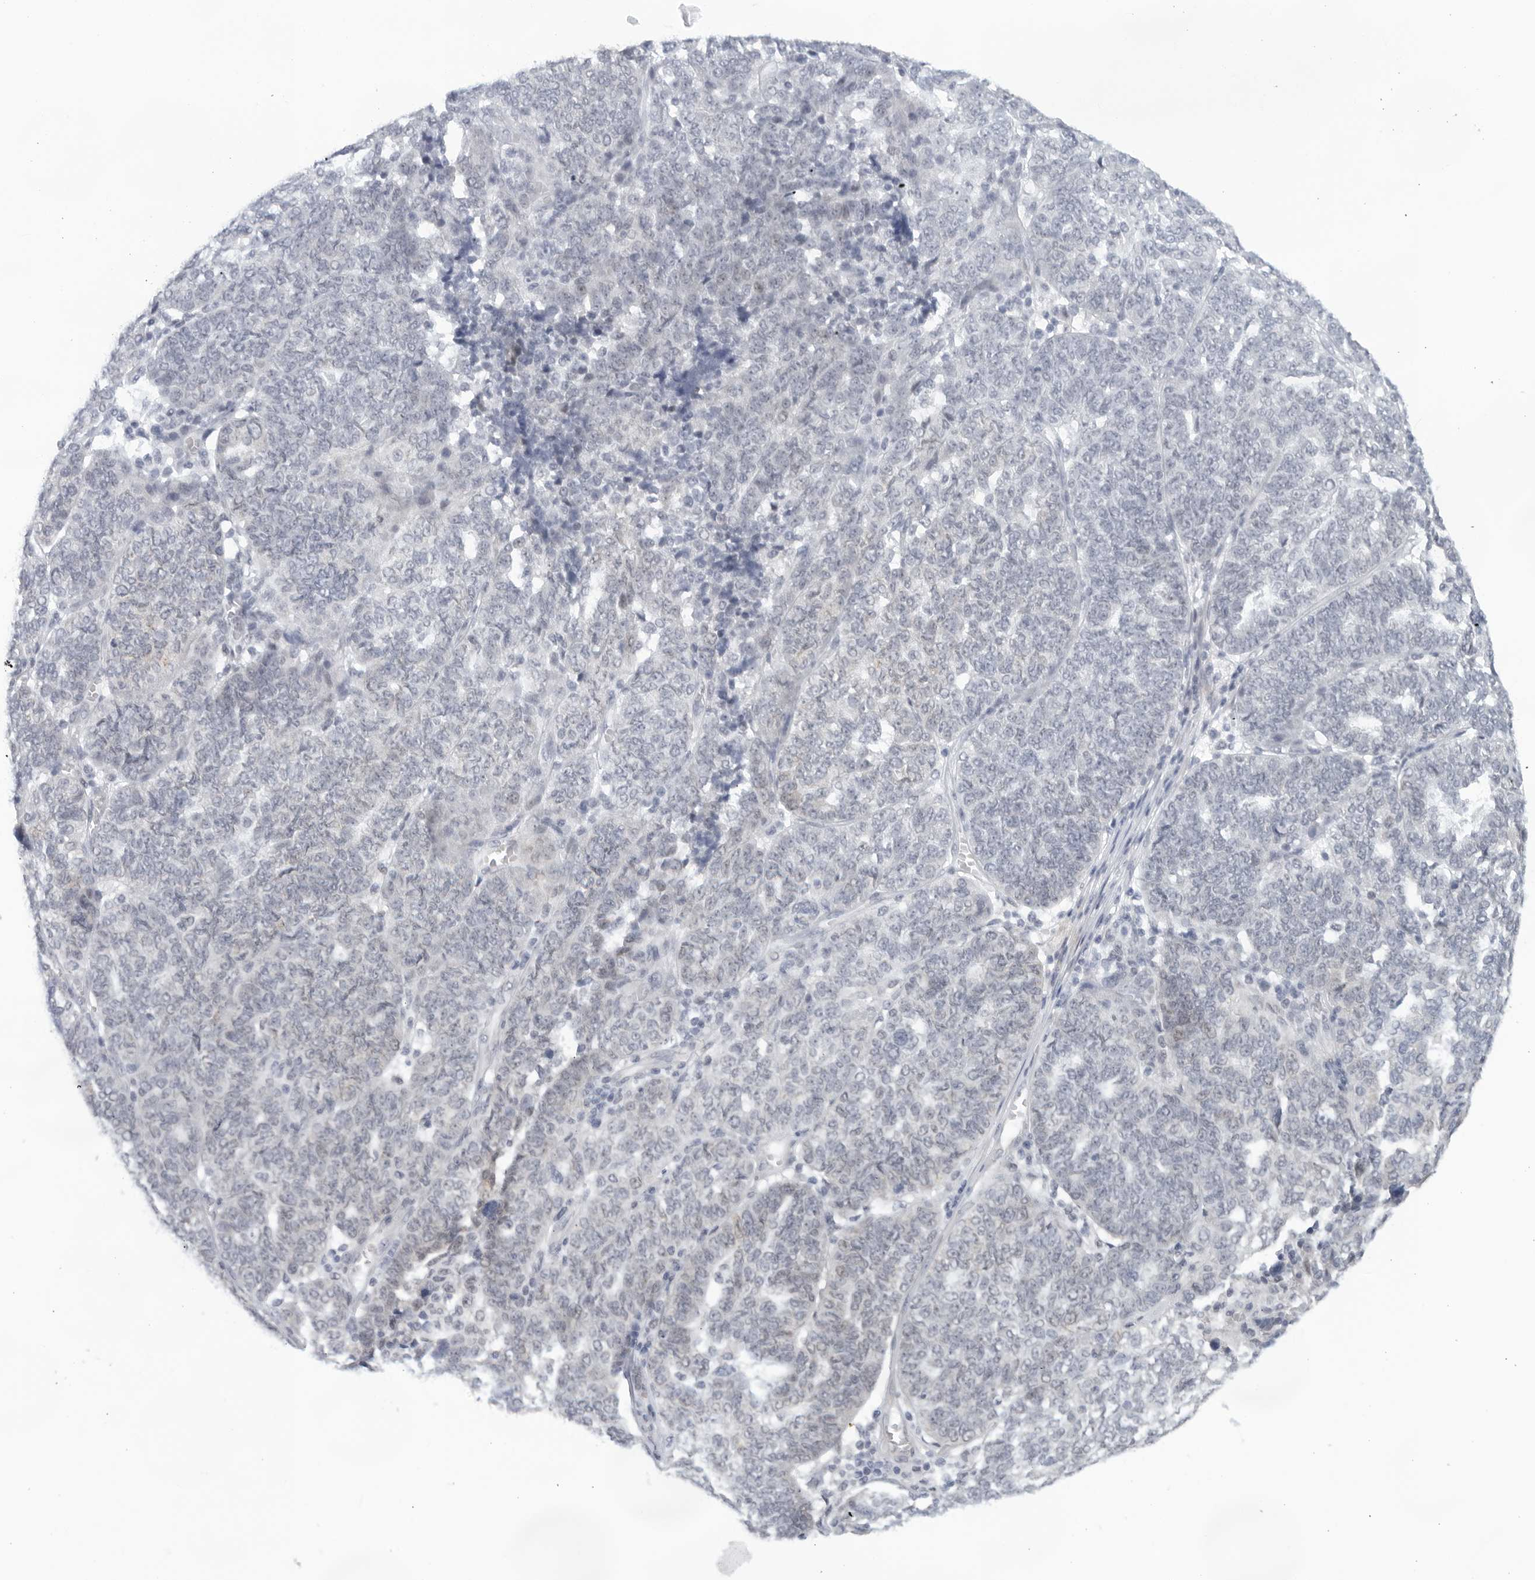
{"staining": {"intensity": "negative", "quantity": "none", "location": "none"}, "tissue": "ovarian cancer", "cell_type": "Tumor cells", "image_type": "cancer", "snomed": [{"axis": "morphology", "description": "Cystadenocarcinoma, serous, NOS"}, {"axis": "topography", "description": "Ovary"}], "caption": "Tumor cells show no significant expression in ovarian serous cystadenocarcinoma.", "gene": "WDTC1", "patient": {"sex": "female", "age": 59}}